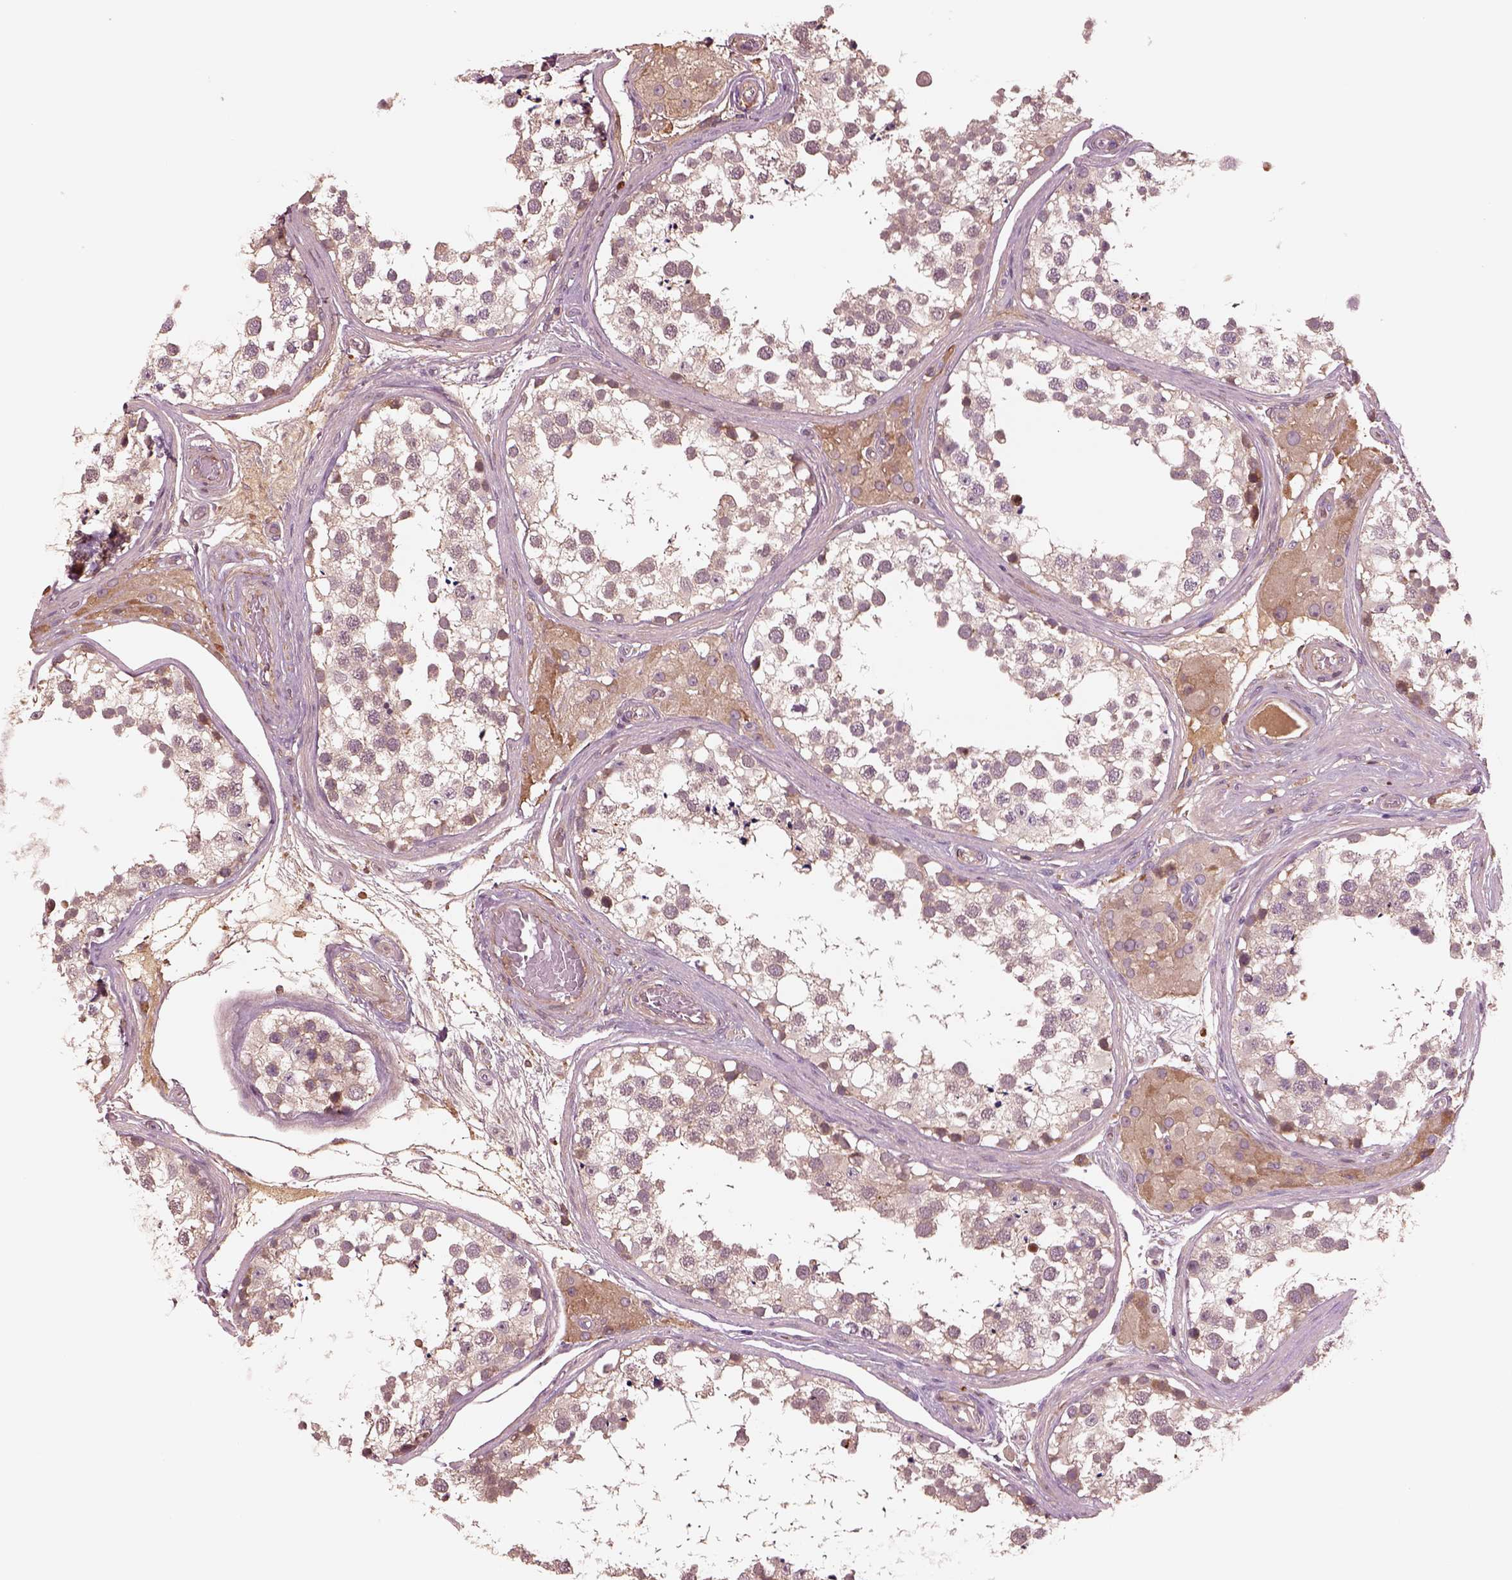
{"staining": {"intensity": "weak", "quantity": "25%-75%", "location": "cytoplasmic/membranous"}, "tissue": "testis", "cell_type": "Cells in seminiferous ducts", "image_type": "normal", "snomed": [{"axis": "morphology", "description": "Normal tissue, NOS"}, {"axis": "morphology", "description": "Seminoma, NOS"}, {"axis": "topography", "description": "Testis"}], "caption": "This photomicrograph exhibits immunohistochemistry (IHC) staining of unremarkable human testis, with low weak cytoplasmic/membranous positivity in approximately 25%-75% of cells in seminiferous ducts.", "gene": "ASCC2", "patient": {"sex": "male", "age": 65}}